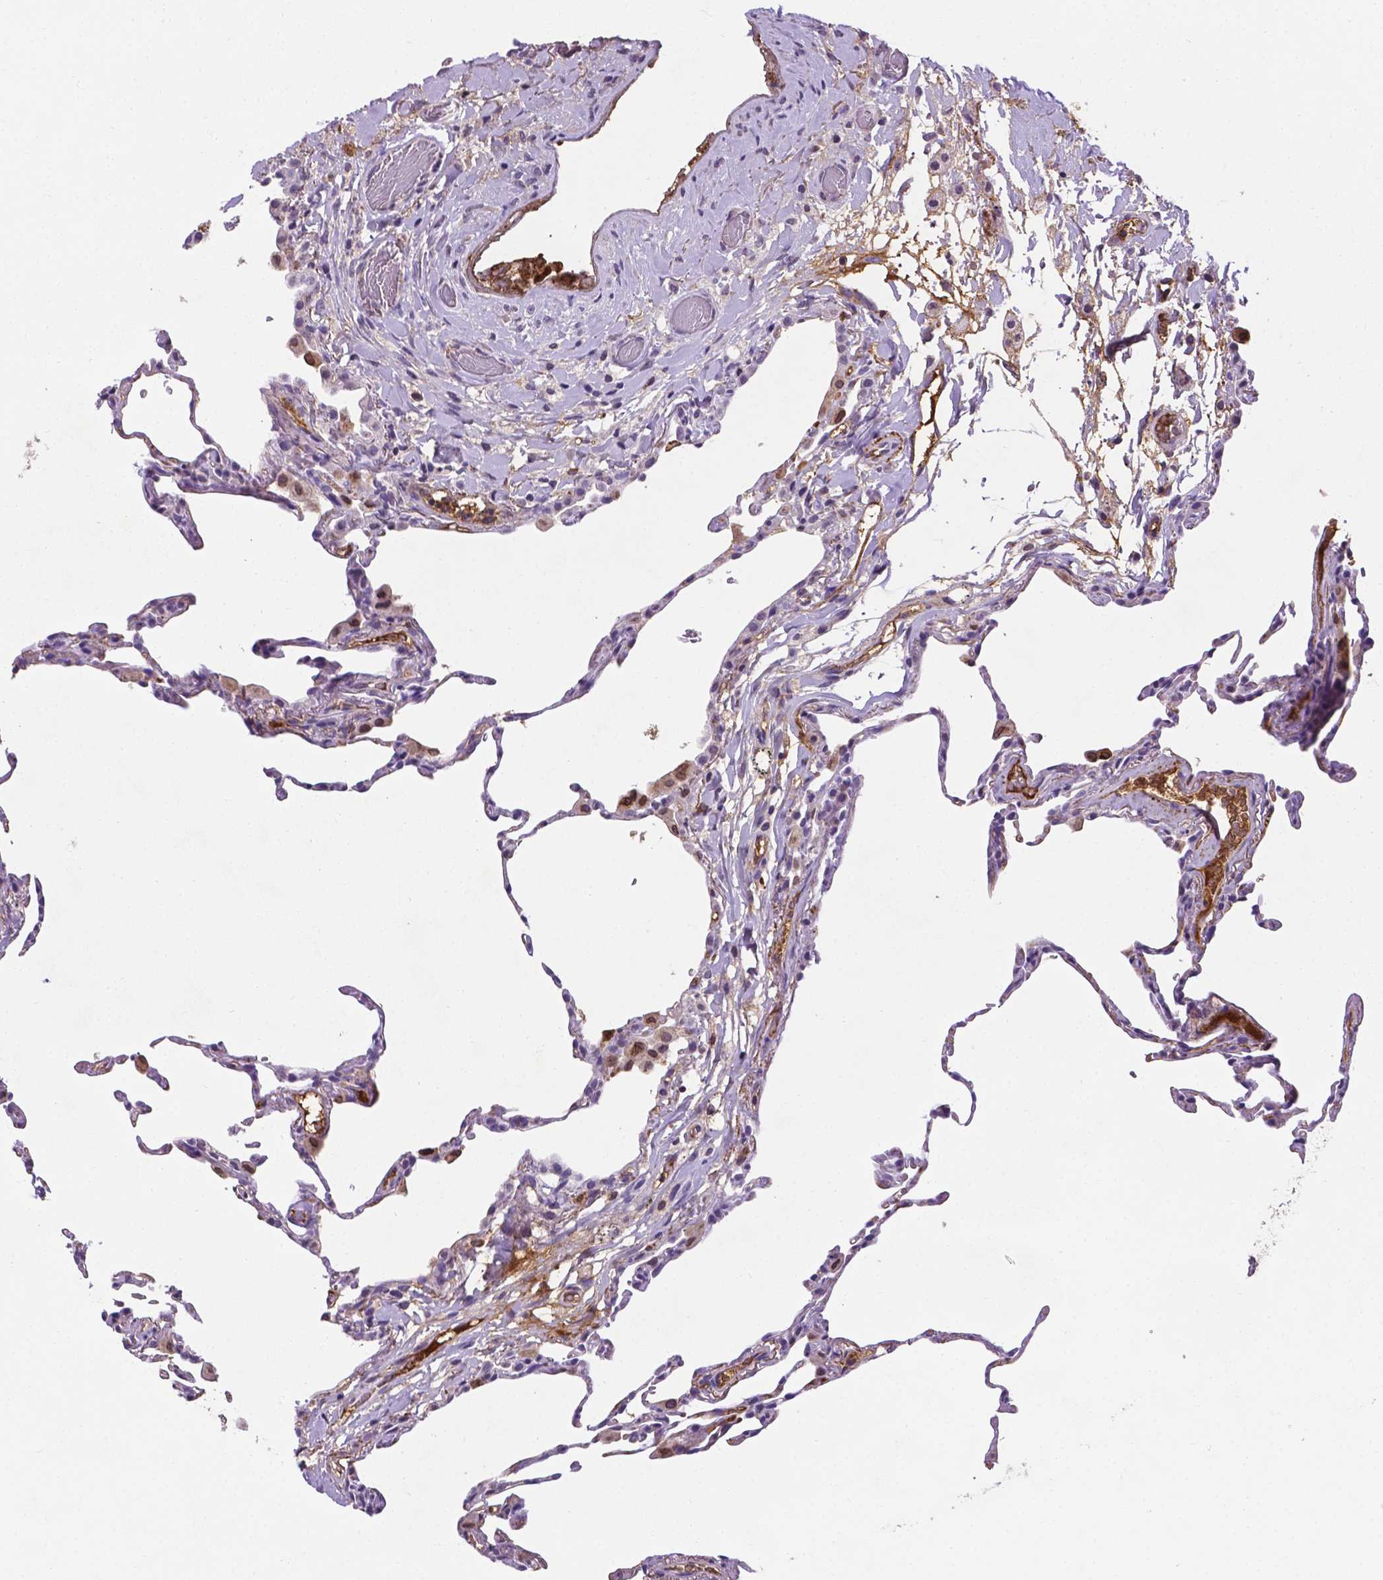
{"staining": {"intensity": "negative", "quantity": "none", "location": "none"}, "tissue": "lung", "cell_type": "Alveolar cells", "image_type": "normal", "snomed": [{"axis": "morphology", "description": "Normal tissue, NOS"}, {"axis": "topography", "description": "Lung"}], "caption": "Immunohistochemical staining of unremarkable lung shows no significant expression in alveolar cells.", "gene": "APOE", "patient": {"sex": "female", "age": 57}}